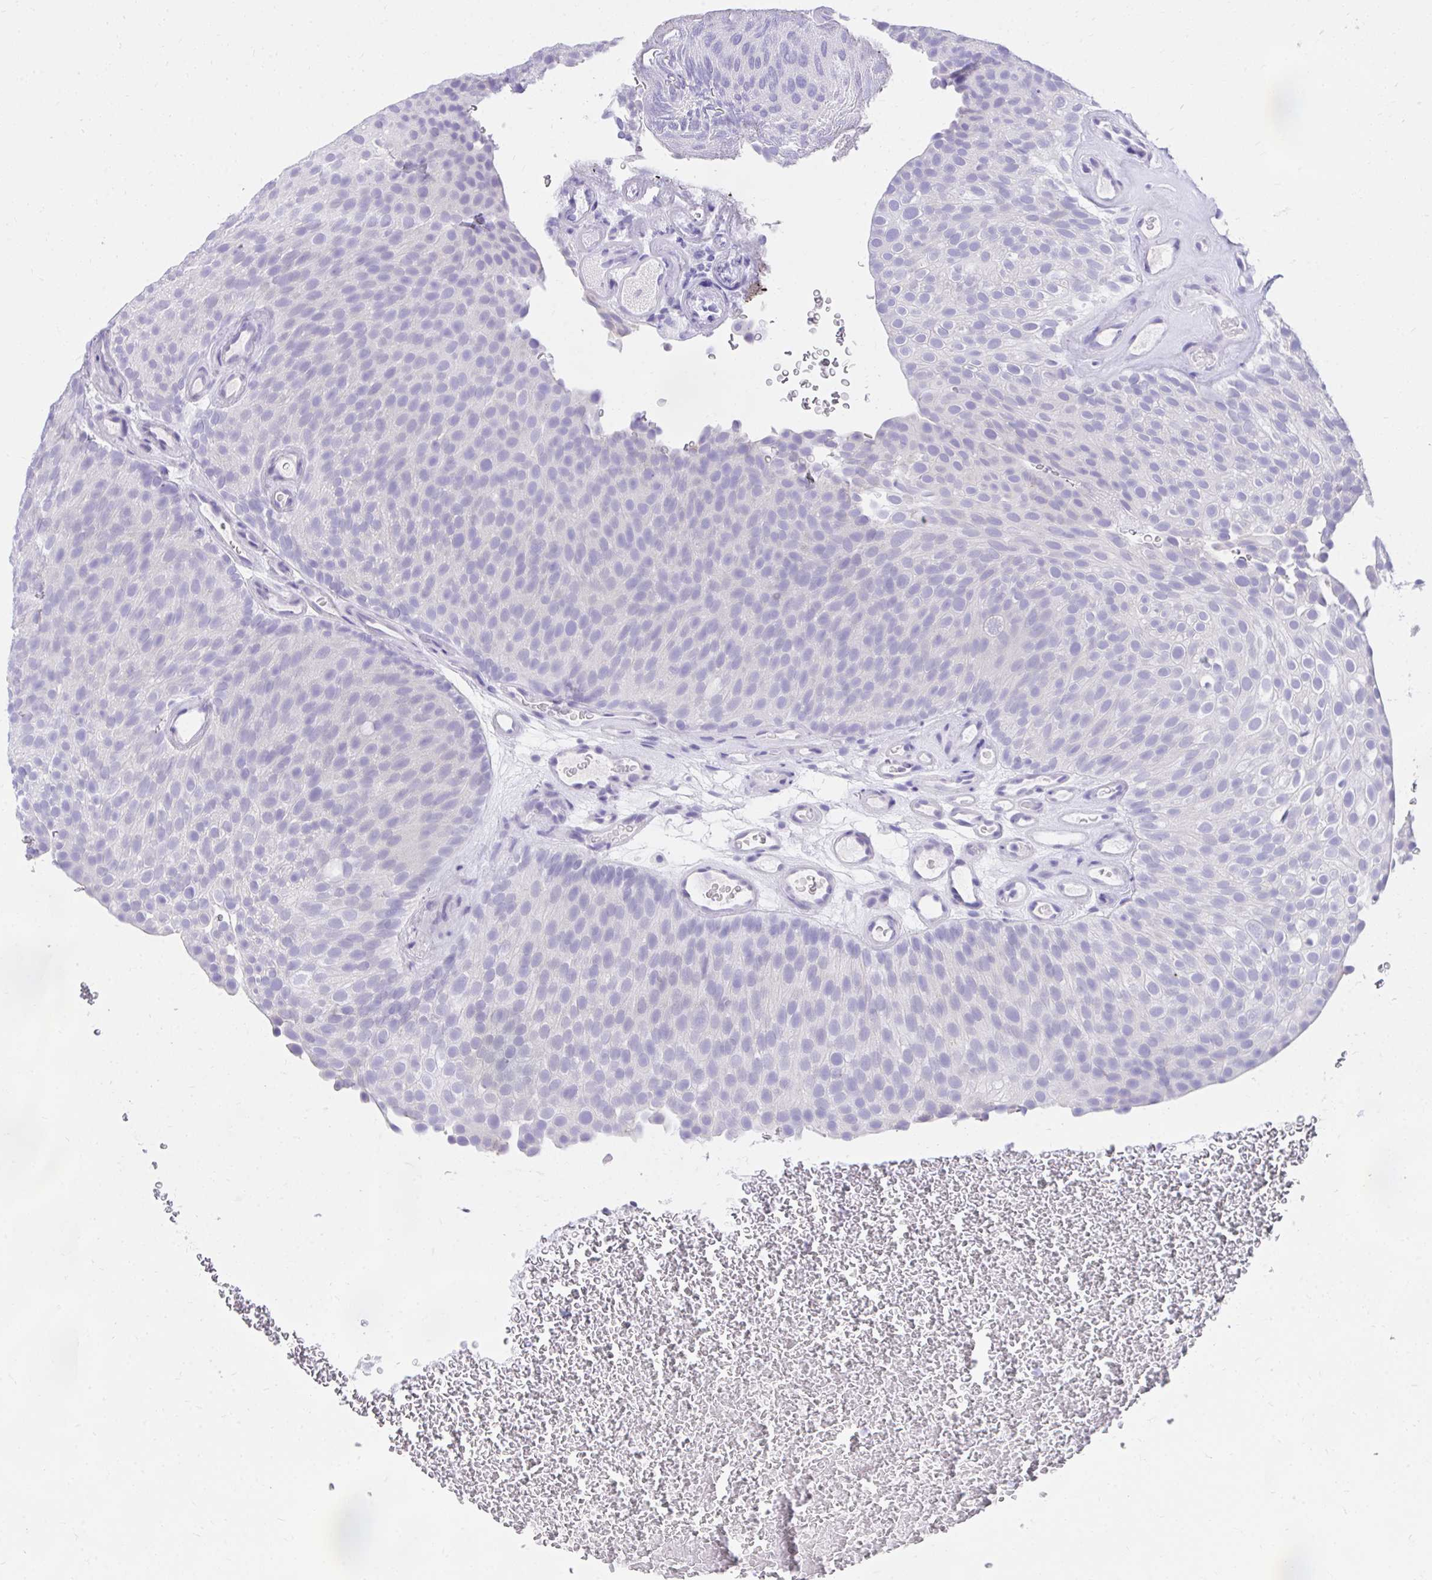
{"staining": {"intensity": "negative", "quantity": "none", "location": "none"}, "tissue": "urothelial cancer", "cell_type": "Tumor cells", "image_type": "cancer", "snomed": [{"axis": "morphology", "description": "Urothelial carcinoma, Low grade"}, {"axis": "topography", "description": "Urinary bladder"}], "caption": "IHC histopathology image of neoplastic tissue: human low-grade urothelial carcinoma stained with DAB (3,3'-diaminobenzidine) exhibits no significant protein positivity in tumor cells. (DAB (3,3'-diaminobenzidine) immunohistochemistry with hematoxylin counter stain).", "gene": "KCNN4", "patient": {"sex": "male", "age": 78}}